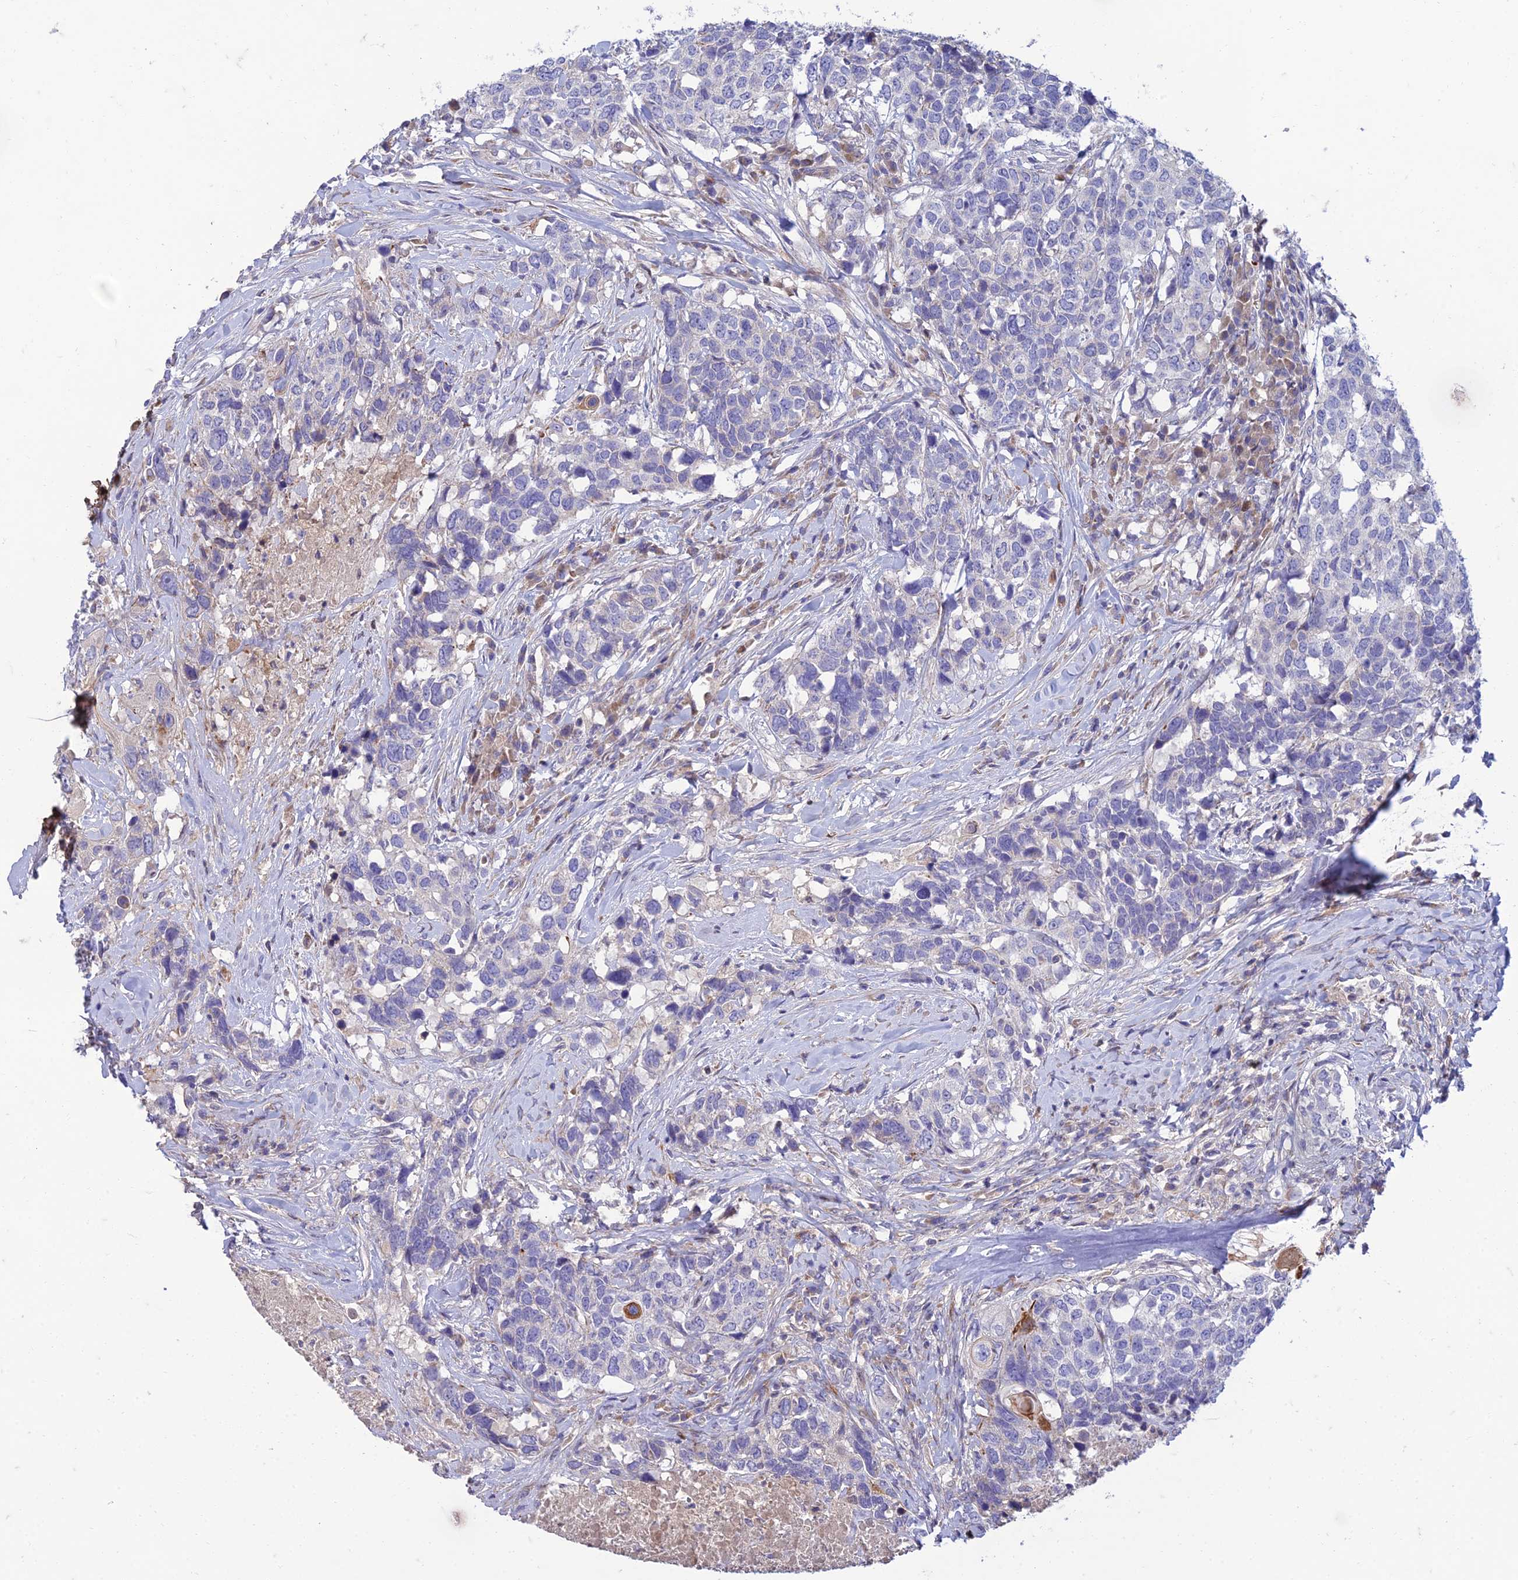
{"staining": {"intensity": "negative", "quantity": "none", "location": "none"}, "tissue": "head and neck cancer", "cell_type": "Tumor cells", "image_type": "cancer", "snomed": [{"axis": "morphology", "description": "Squamous cell carcinoma, NOS"}, {"axis": "topography", "description": "Head-Neck"}], "caption": "An IHC micrograph of squamous cell carcinoma (head and neck) is shown. There is no staining in tumor cells of squamous cell carcinoma (head and neck). (DAB (3,3'-diaminobenzidine) immunohistochemistry (IHC) visualized using brightfield microscopy, high magnification).", "gene": "SEL1L3", "patient": {"sex": "male", "age": 66}}